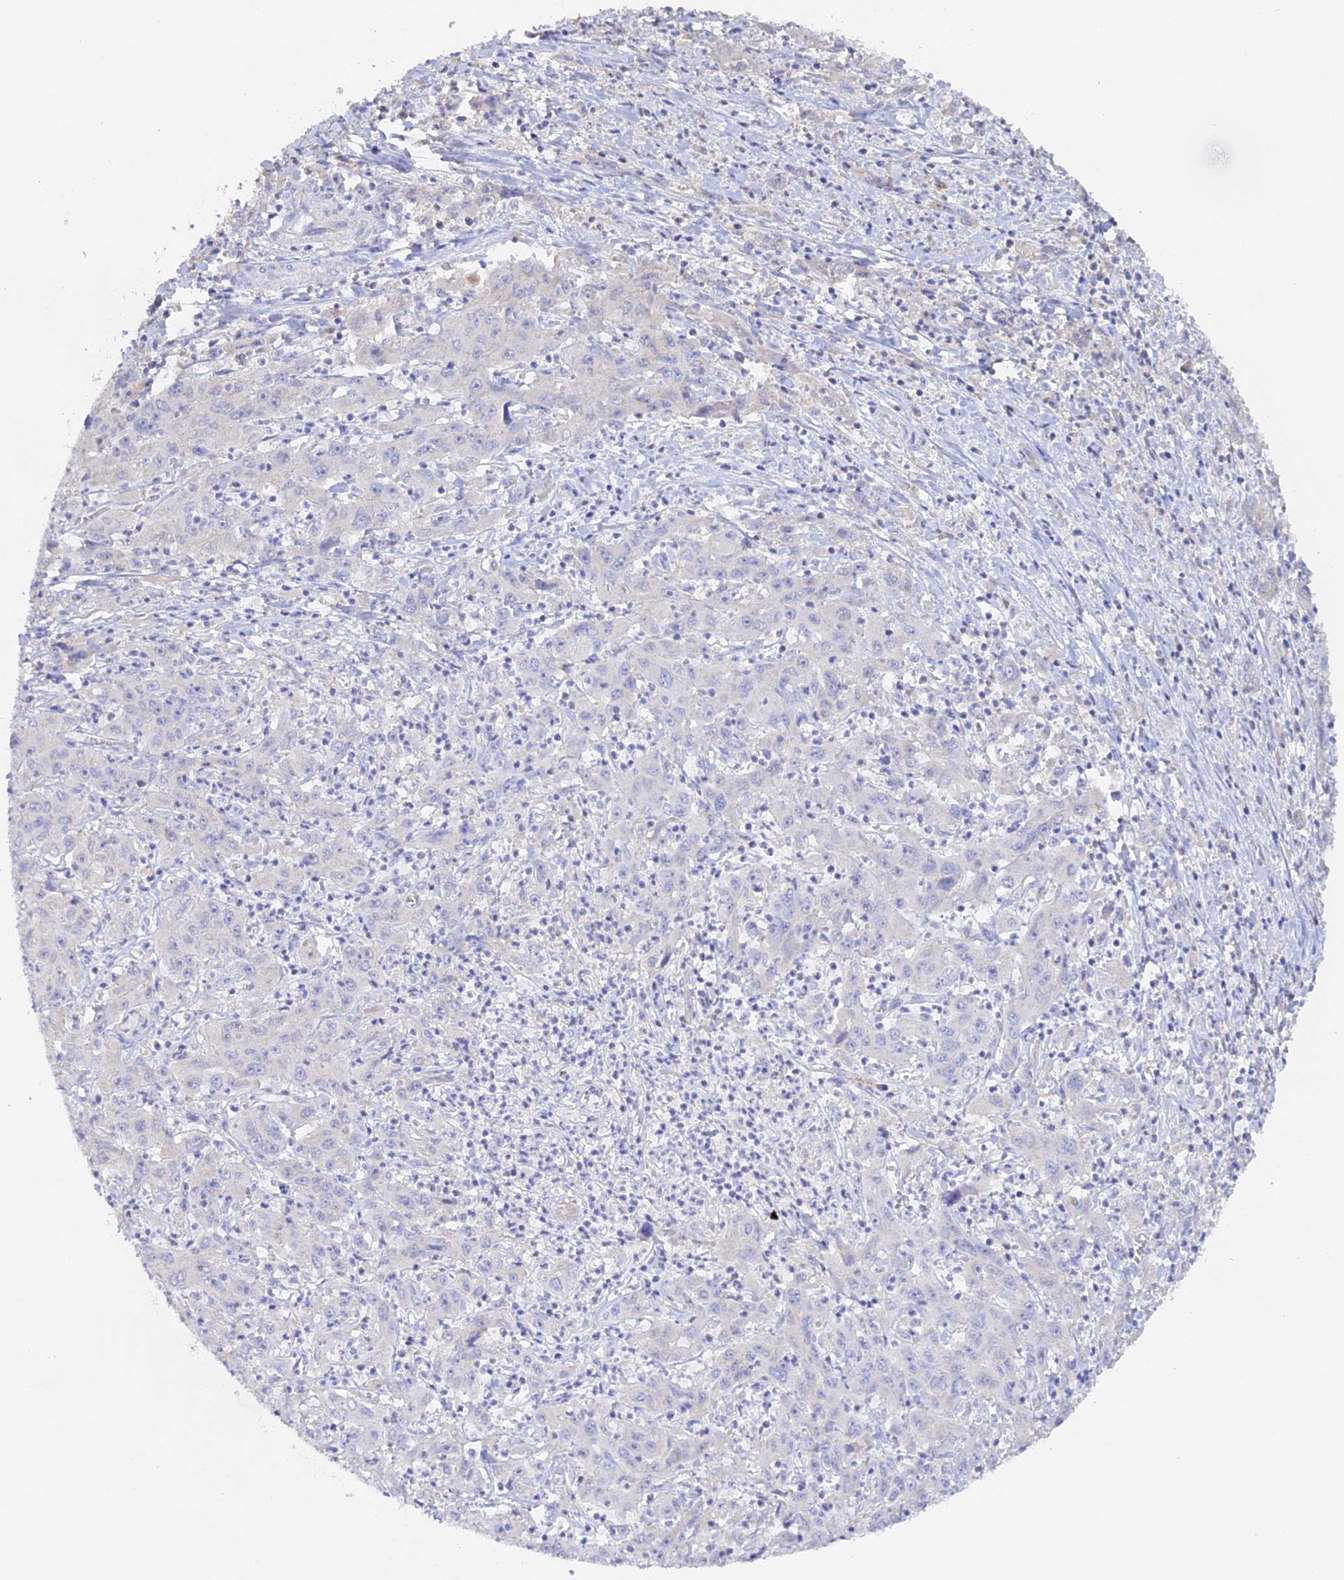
{"staining": {"intensity": "negative", "quantity": "none", "location": "none"}, "tissue": "liver cancer", "cell_type": "Tumor cells", "image_type": "cancer", "snomed": [{"axis": "morphology", "description": "Carcinoma, Hepatocellular, NOS"}, {"axis": "topography", "description": "Liver"}], "caption": "Immunohistochemical staining of liver cancer demonstrates no significant staining in tumor cells. (DAB (3,3'-diaminobenzidine) immunohistochemistry (IHC) with hematoxylin counter stain).", "gene": "ADGRA1", "patient": {"sex": "male", "age": 63}}